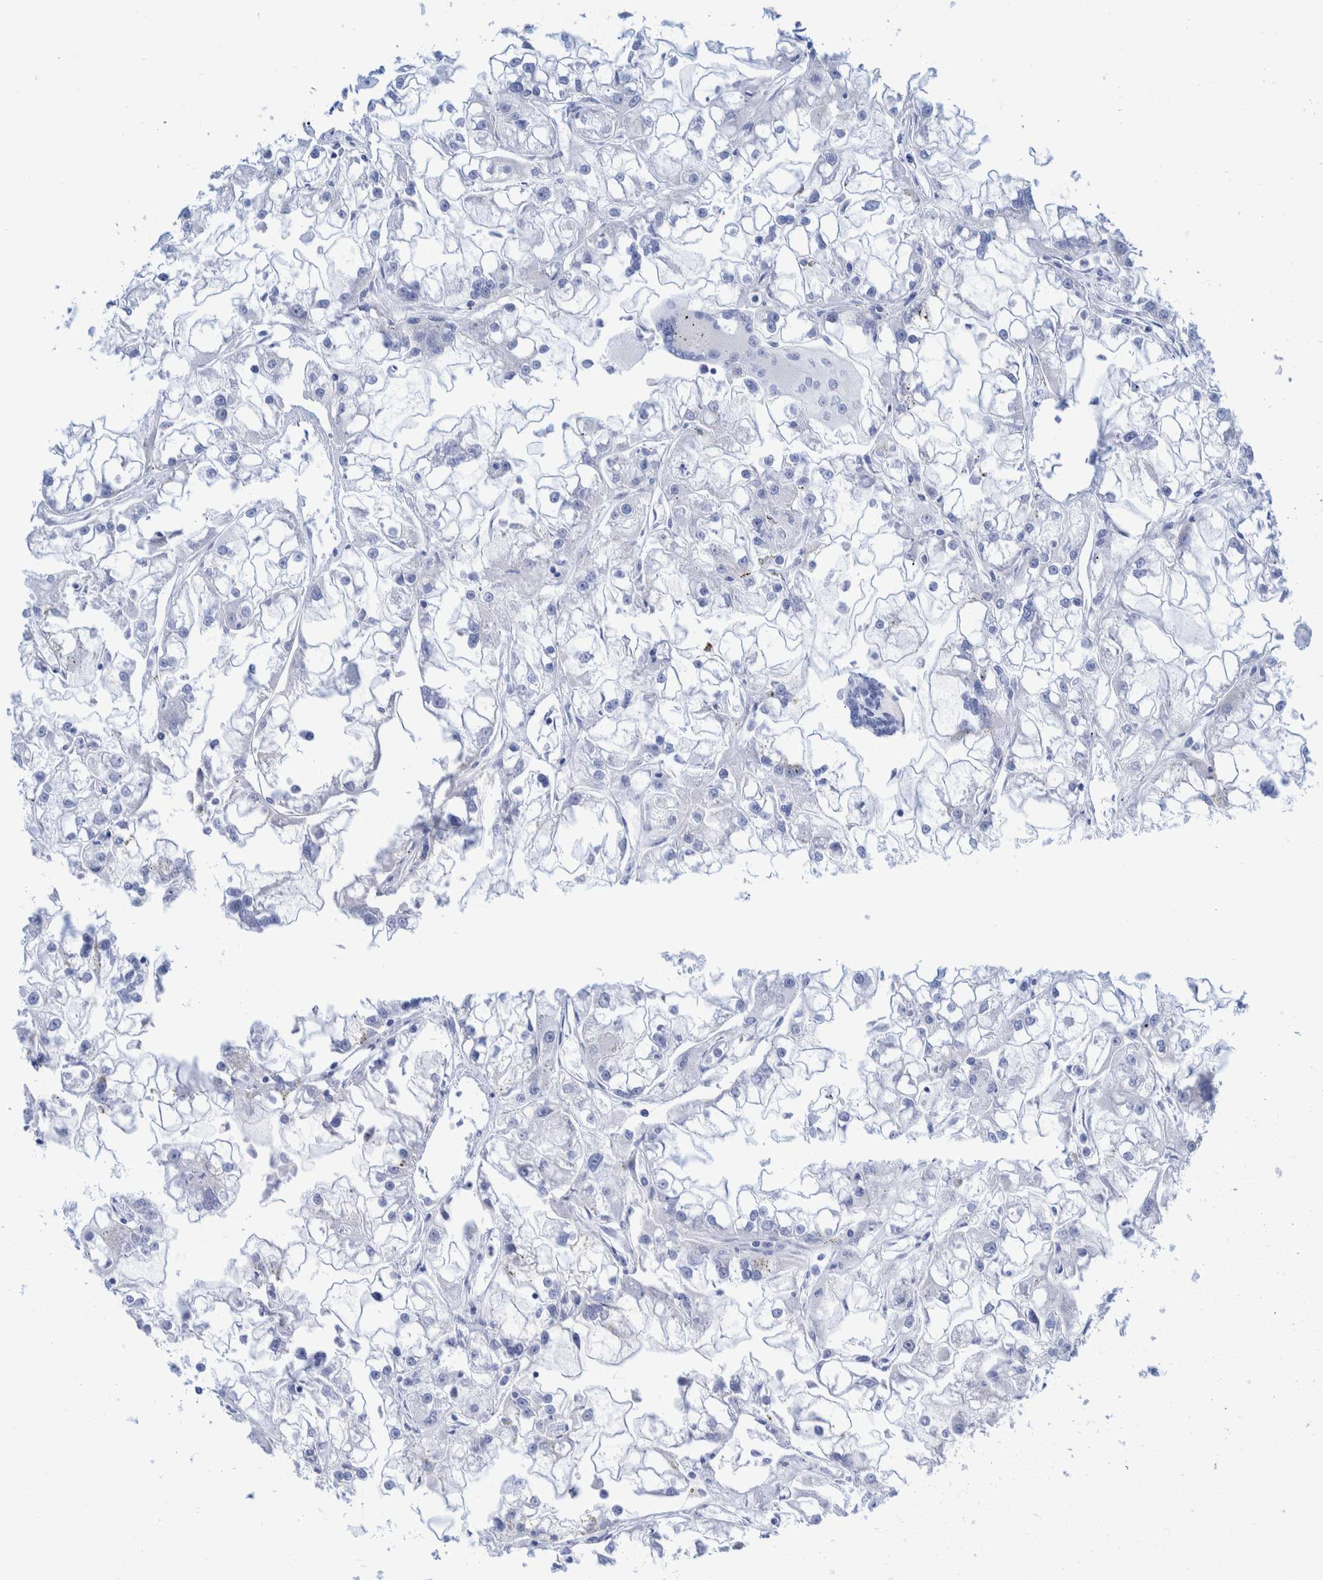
{"staining": {"intensity": "negative", "quantity": "none", "location": "none"}, "tissue": "renal cancer", "cell_type": "Tumor cells", "image_type": "cancer", "snomed": [{"axis": "morphology", "description": "Adenocarcinoma, NOS"}, {"axis": "topography", "description": "Kidney"}], "caption": "Tumor cells show no significant protein expression in renal cancer (adenocarcinoma).", "gene": "KRT14", "patient": {"sex": "female", "age": 52}}